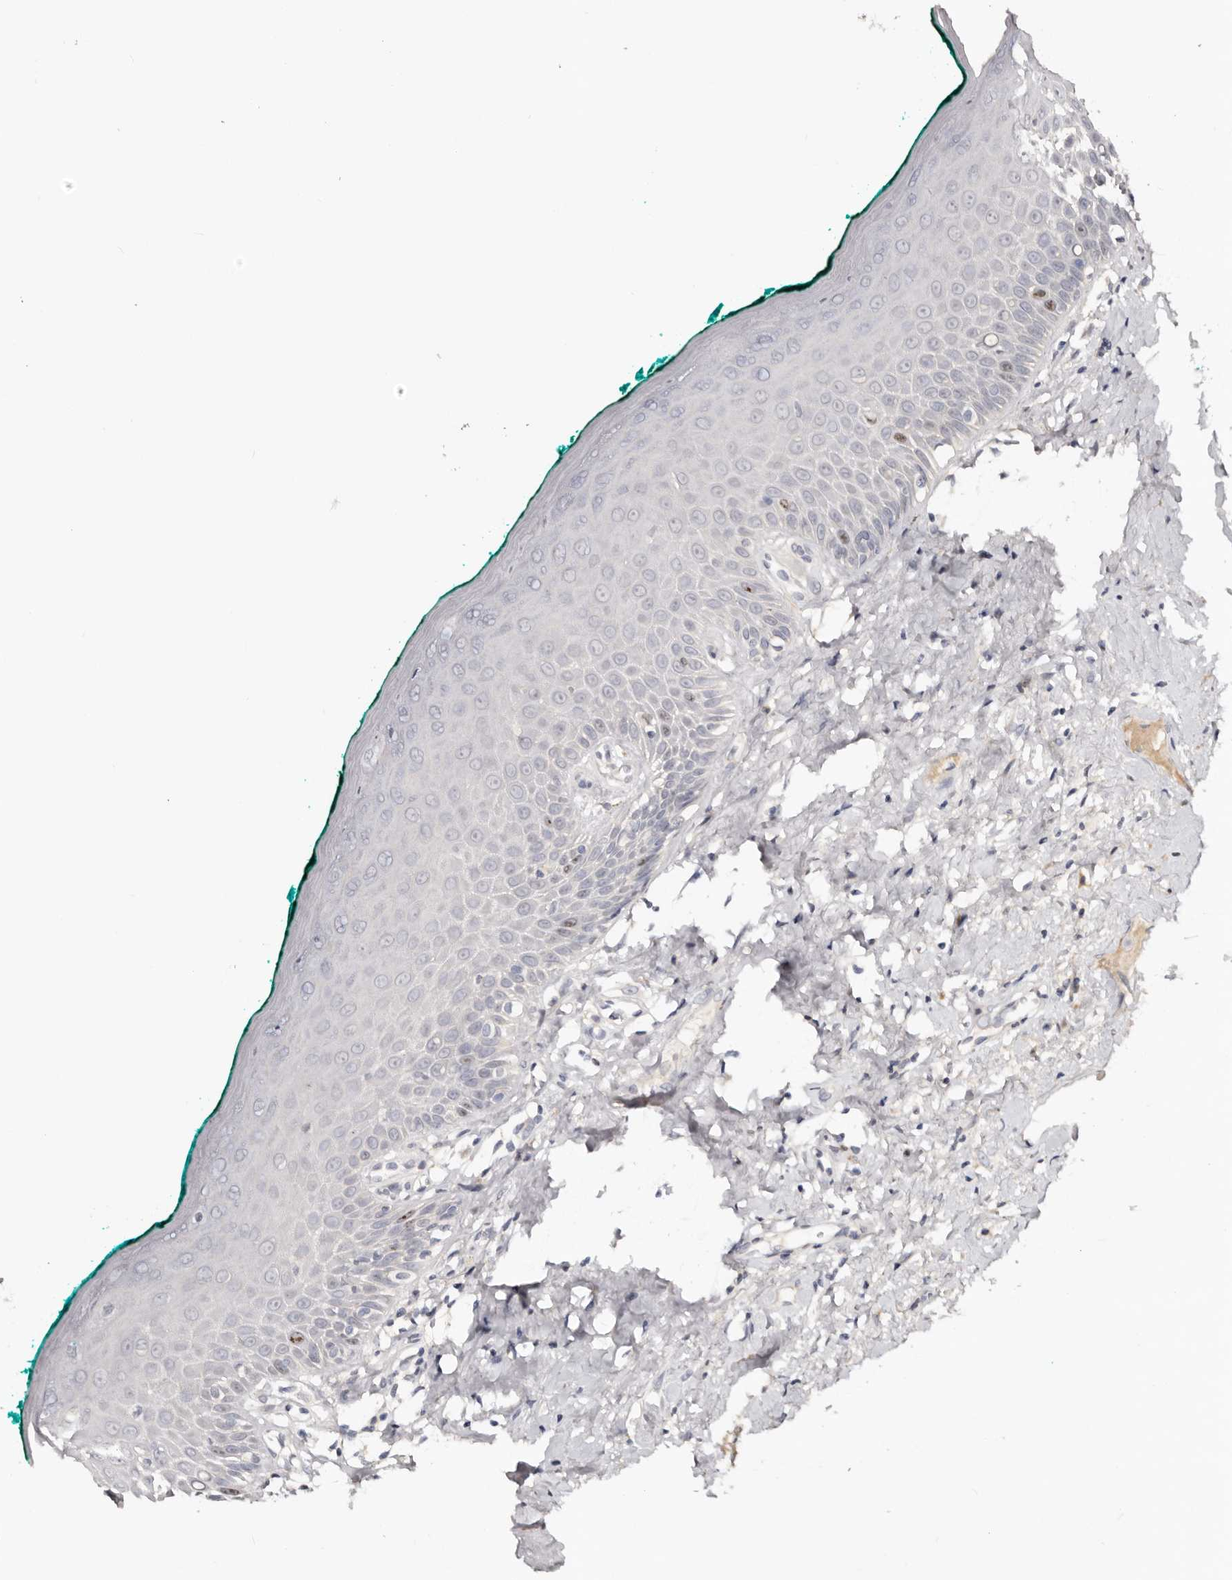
{"staining": {"intensity": "weak", "quantity": "<25%", "location": "nuclear"}, "tissue": "oral mucosa", "cell_type": "Squamous epithelial cells", "image_type": "normal", "snomed": [{"axis": "morphology", "description": "Normal tissue, NOS"}, {"axis": "topography", "description": "Oral tissue"}], "caption": "Squamous epithelial cells show no significant protein staining in normal oral mucosa.", "gene": "CCDC190", "patient": {"sex": "female", "age": 70}}